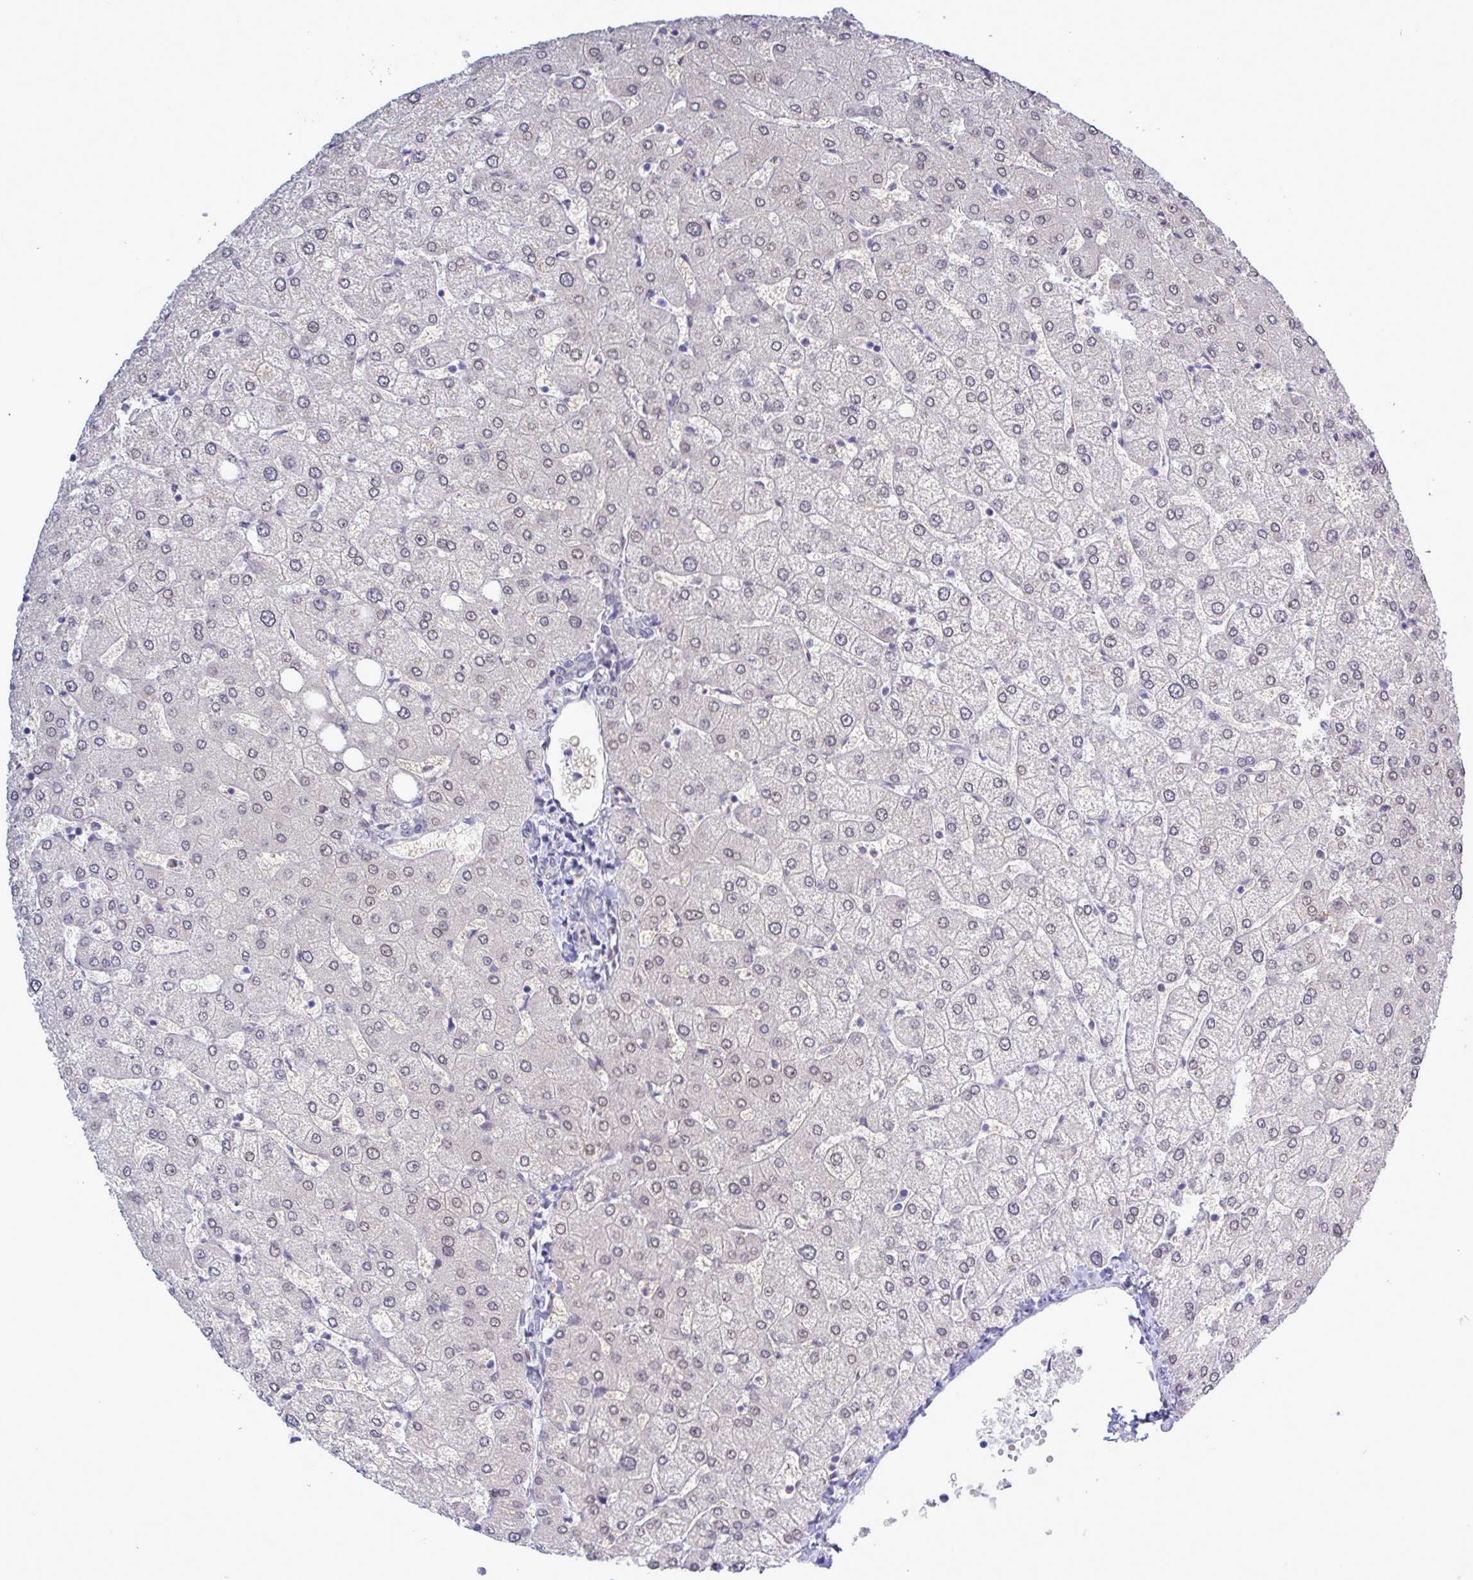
{"staining": {"intensity": "negative", "quantity": "none", "location": "none"}, "tissue": "liver", "cell_type": "Cholangiocytes", "image_type": "normal", "snomed": [{"axis": "morphology", "description": "Normal tissue, NOS"}, {"axis": "topography", "description": "Liver"}], "caption": "An immunohistochemistry (IHC) histopathology image of normal liver is shown. There is no staining in cholangiocytes of liver. (DAB (3,3'-diaminobenzidine) immunohistochemistry with hematoxylin counter stain).", "gene": "MFSD4A", "patient": {"sex": "female", "age": 54}}